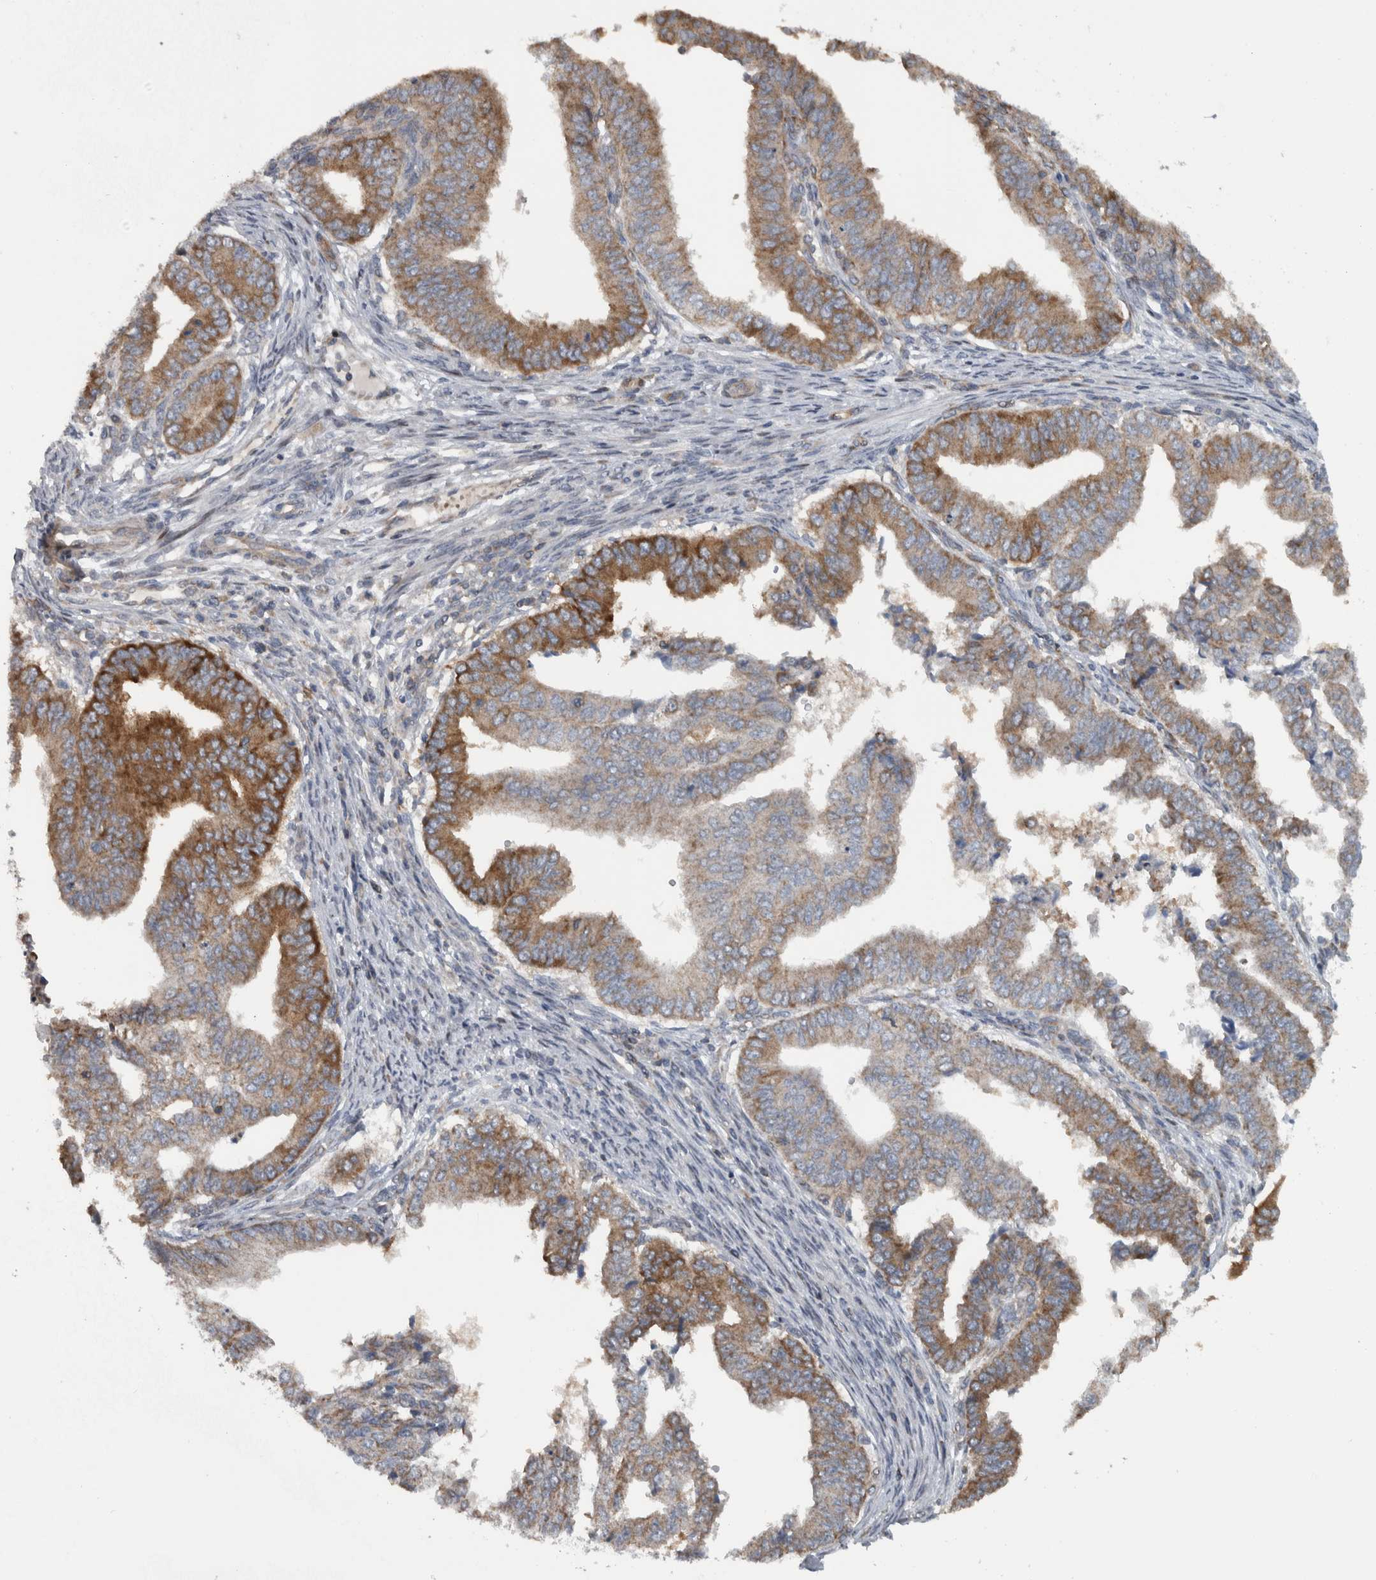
{"staining": {"intensity": "moderate", "quantity": ">75%", "location": "cytoplasmic/membranous"}, "tissue": "endometrial cancer", "cell_type": "Tumor cells", "image_type": "cancer", "snomed": [{"axis": "morphology", "description": "Polyp, NOS"}, {"axis": "morphology", "description": "Adenocarcinoma, NOS"}, {"axis": "morphology", "description": "Adenoma, NOS"}, {"axis": "topography", "description": "Endometrium"}], "caption": "Protein staining of adenoma (endometrial) tissue demonstrates moderate cytoplasmic/membranous staining in approximately >75% of tumor cells.", "gene": "BAIAP2L1", "patient": {"sex": "female", "age": 79}}